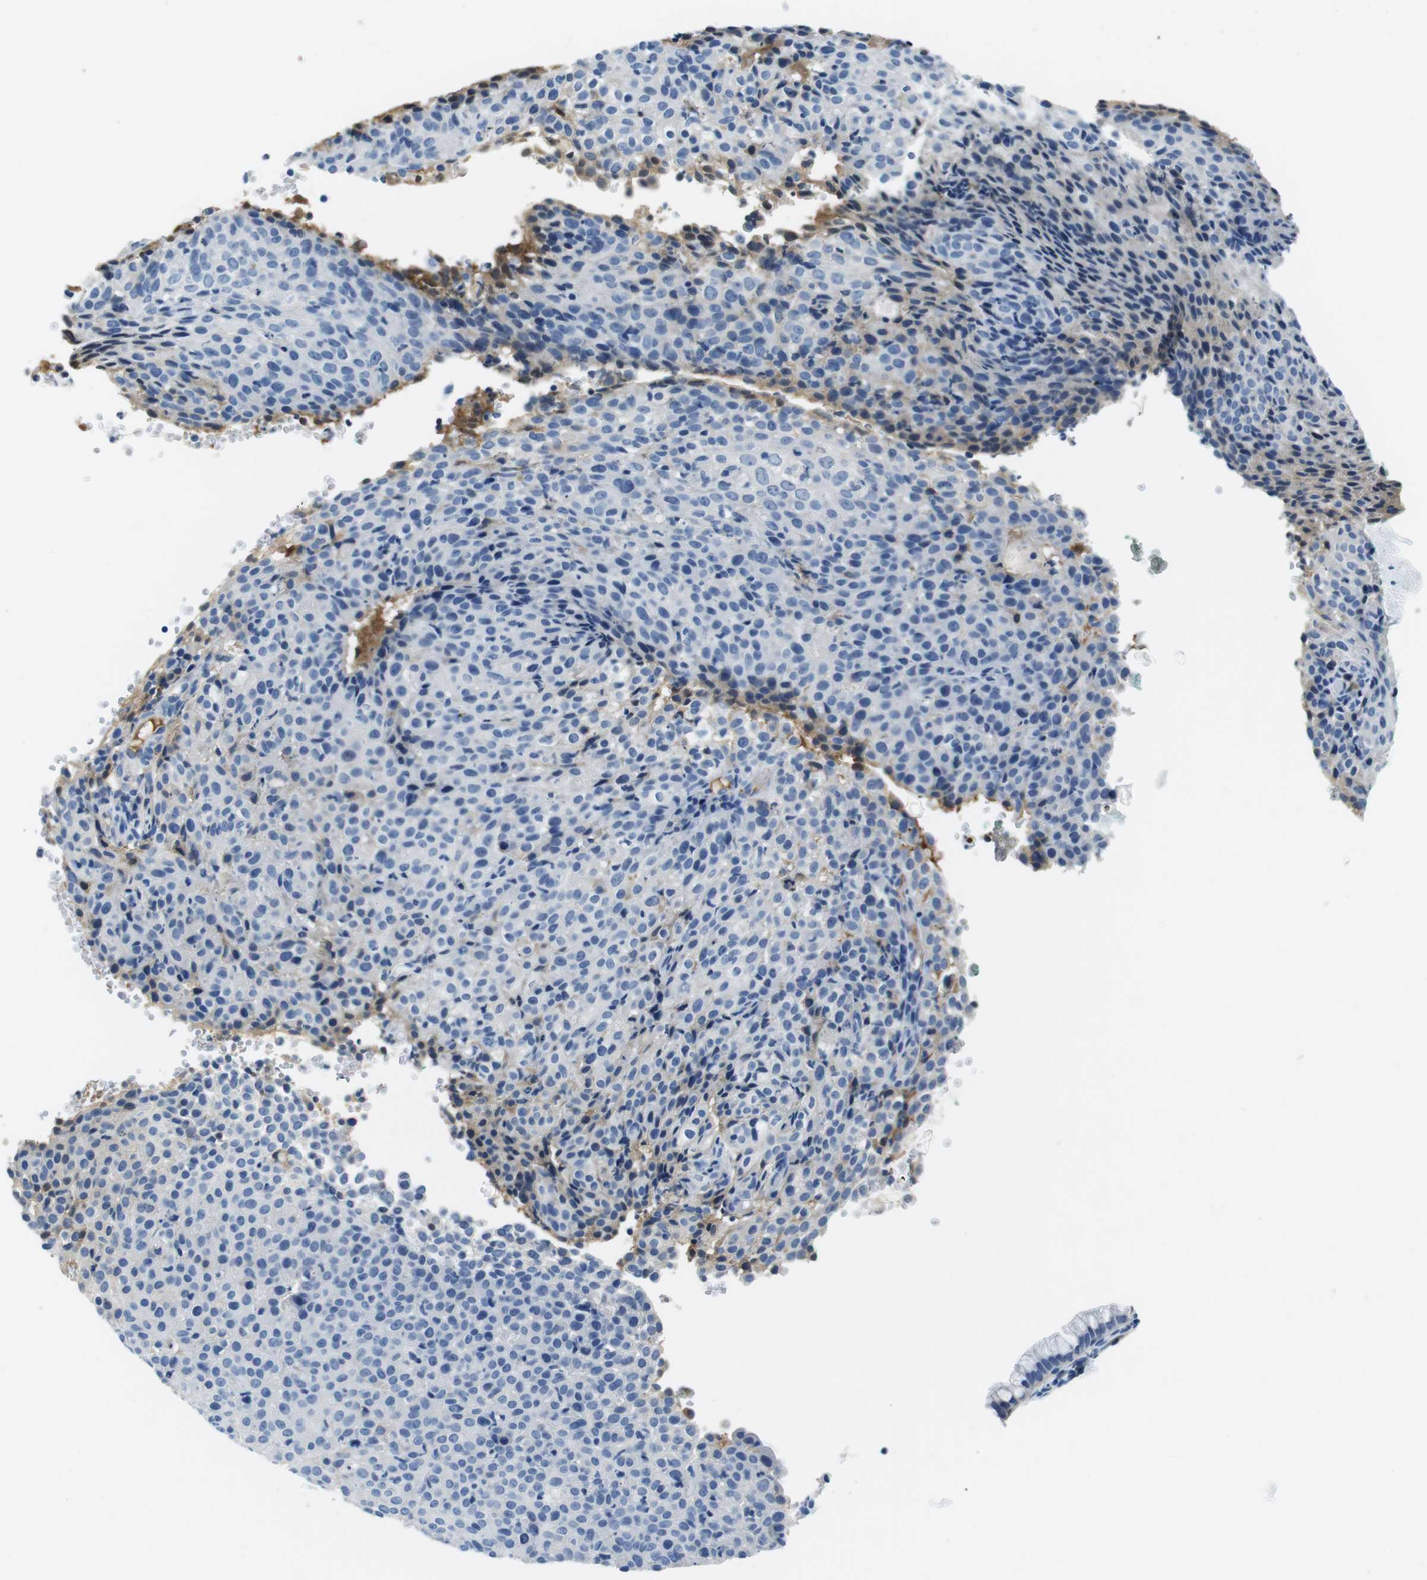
{"staining": {"intensity": "weak", "quantity": "<25%", "location": "cytoplasmic/membranous"}, "tissue": "cervical cancer", "cell_type": "Tumor cells", "image_type": "cancer", "snomed": [{"axis": "morphology", "description": "Squamous cell carcinoma, NOS"}, {"axis": "topography", "description": "Cervix"}], "caption": "Tumor cells are negative for brown protein staining in cervical cancer (squamous cell carcinoma).", "gene": "IGHD", "patient": {"sex": "female", "age": 38}}